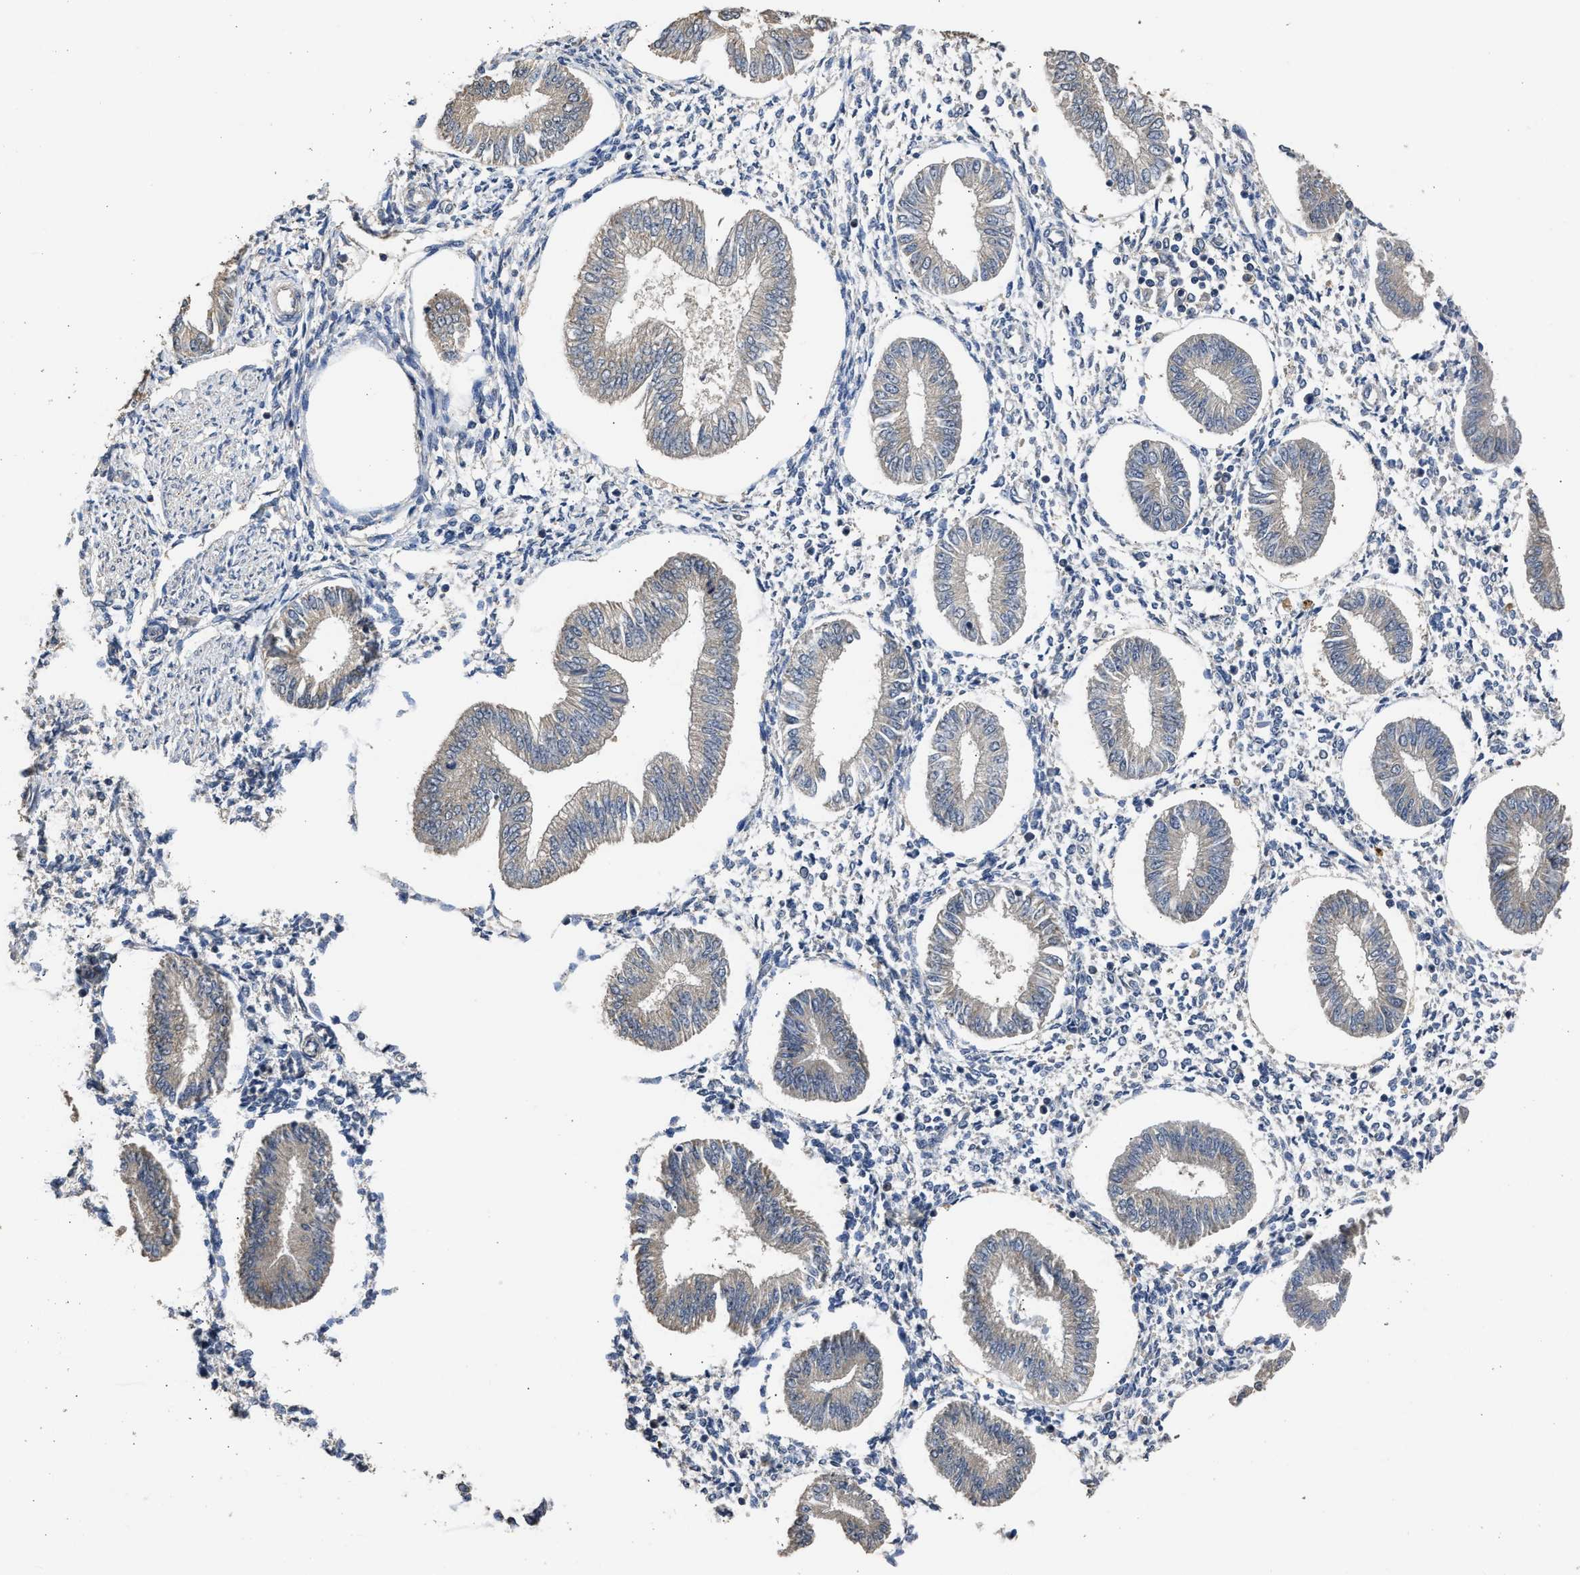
{"staining": {"intensity": "negative", "quantity": "none", "location": "none"}, "tissue": "endometrium", "cell_type": "Cells in endometrial stroma", "image_type": "normal", "snomed": [{"axis": "morphology", "description": "Normal tissue, NOS"}, {"axis": "topography", "description": "Endometrium"}], "caption": "DAB immunohistochemical staining of normal human endometrium shows no significant staining in cells in endometrial stroma. Brightfield microscopy of immunohistochemistry stained with DAB (brown) and hematoxylin (blue), captured at high magnification.", "gene": "SPINT2", "patient": {"sex": "female", "age": 50}}